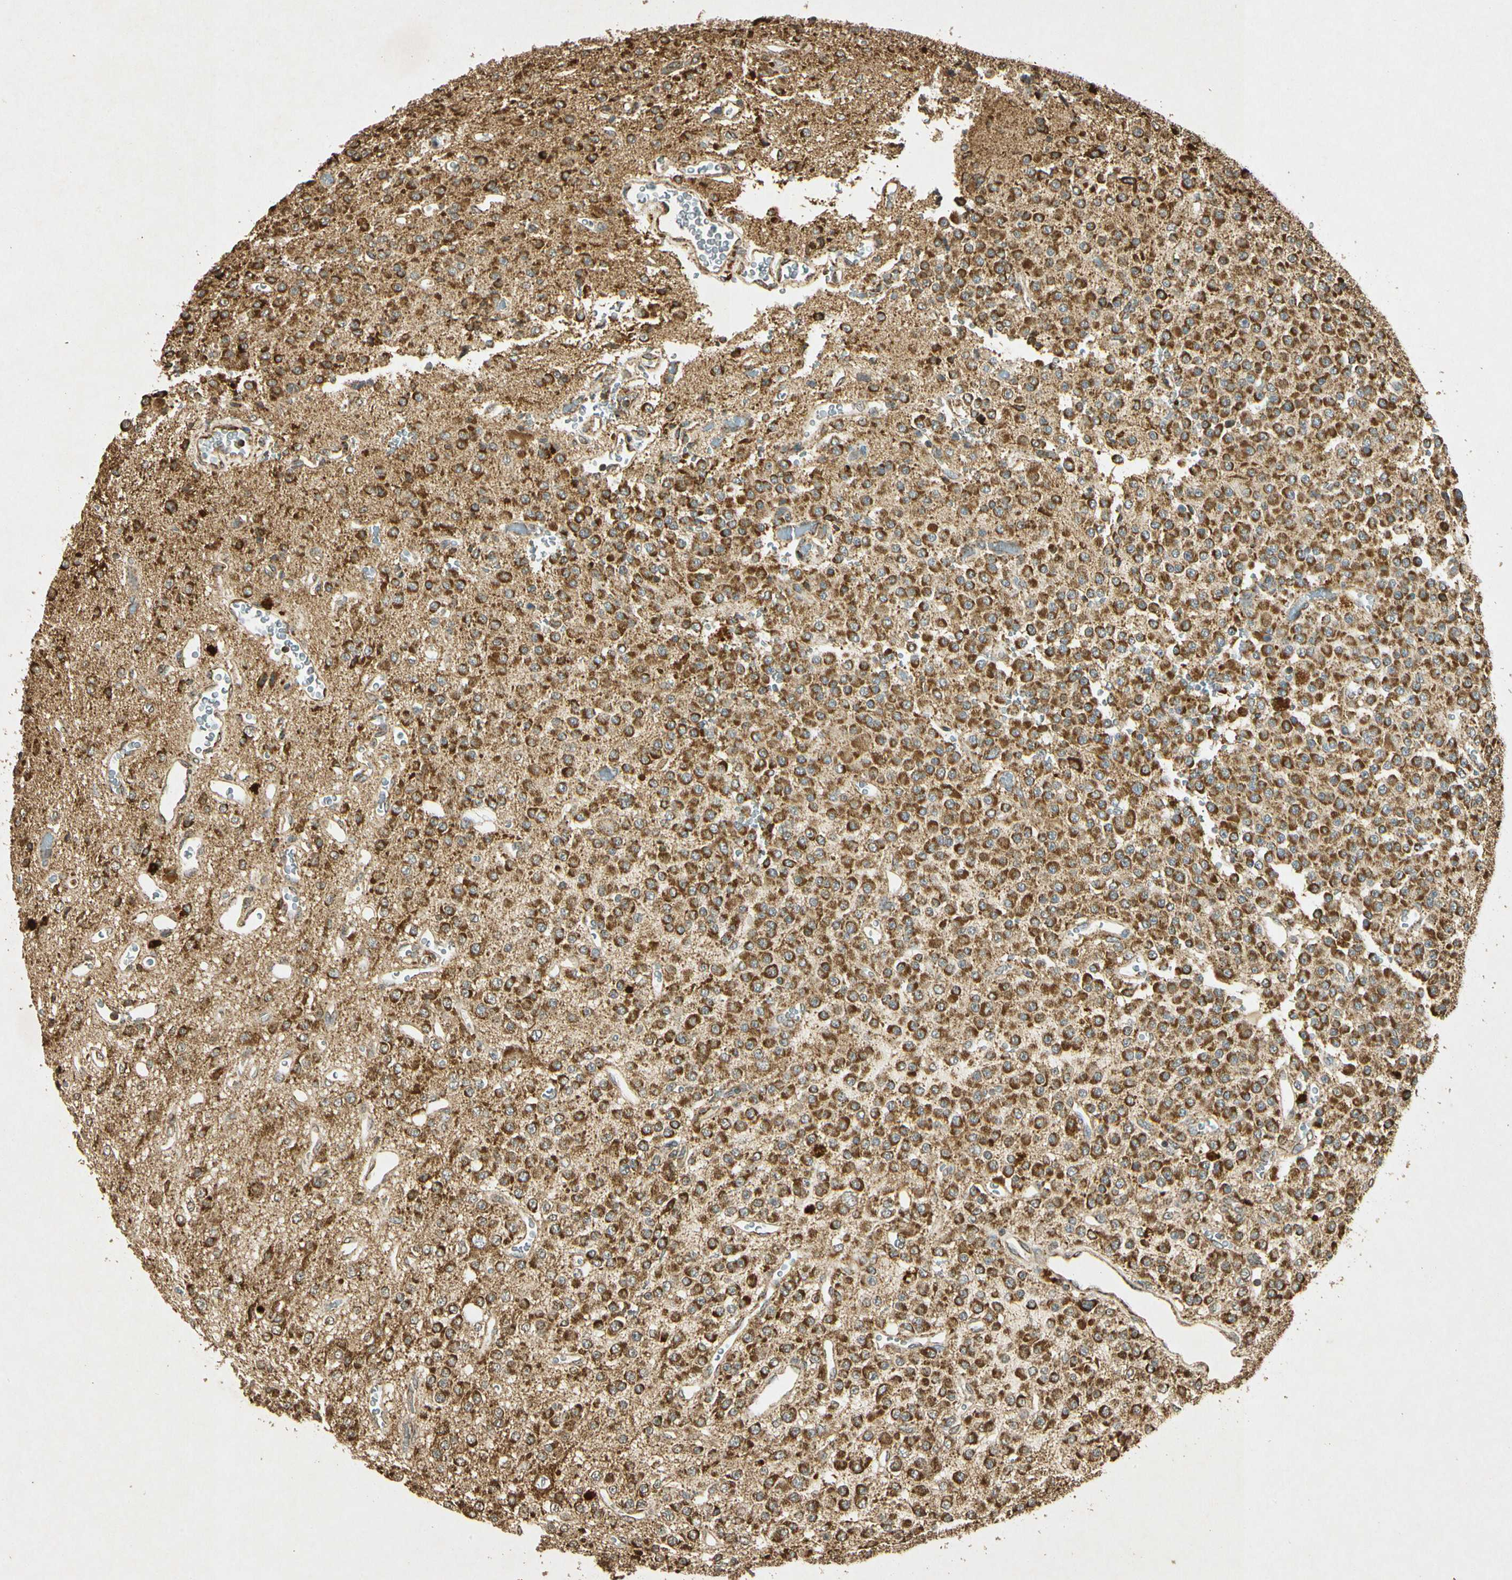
{"staining": {"intensity": "strong", "quantity": "25%-75%", "location": "cytoplasmic/membranous"}, "tissue": "glioma", "cell_type": "Tumor cells", "image_type": "cancer", "snomed": [{"axis": "morphology", "description": "Glioma, malignant, Low grade"}, {"axis": "topography", "description": "Brain"}], "caption": "Malignant low-grade glioma stained with a brown dye reveals strong cytoplasmic/membranous positive positivity in approximately 25%-75% of tumor cells.", "gene": "PRDX3", "patient": {"sex": "male", "age": 38}}